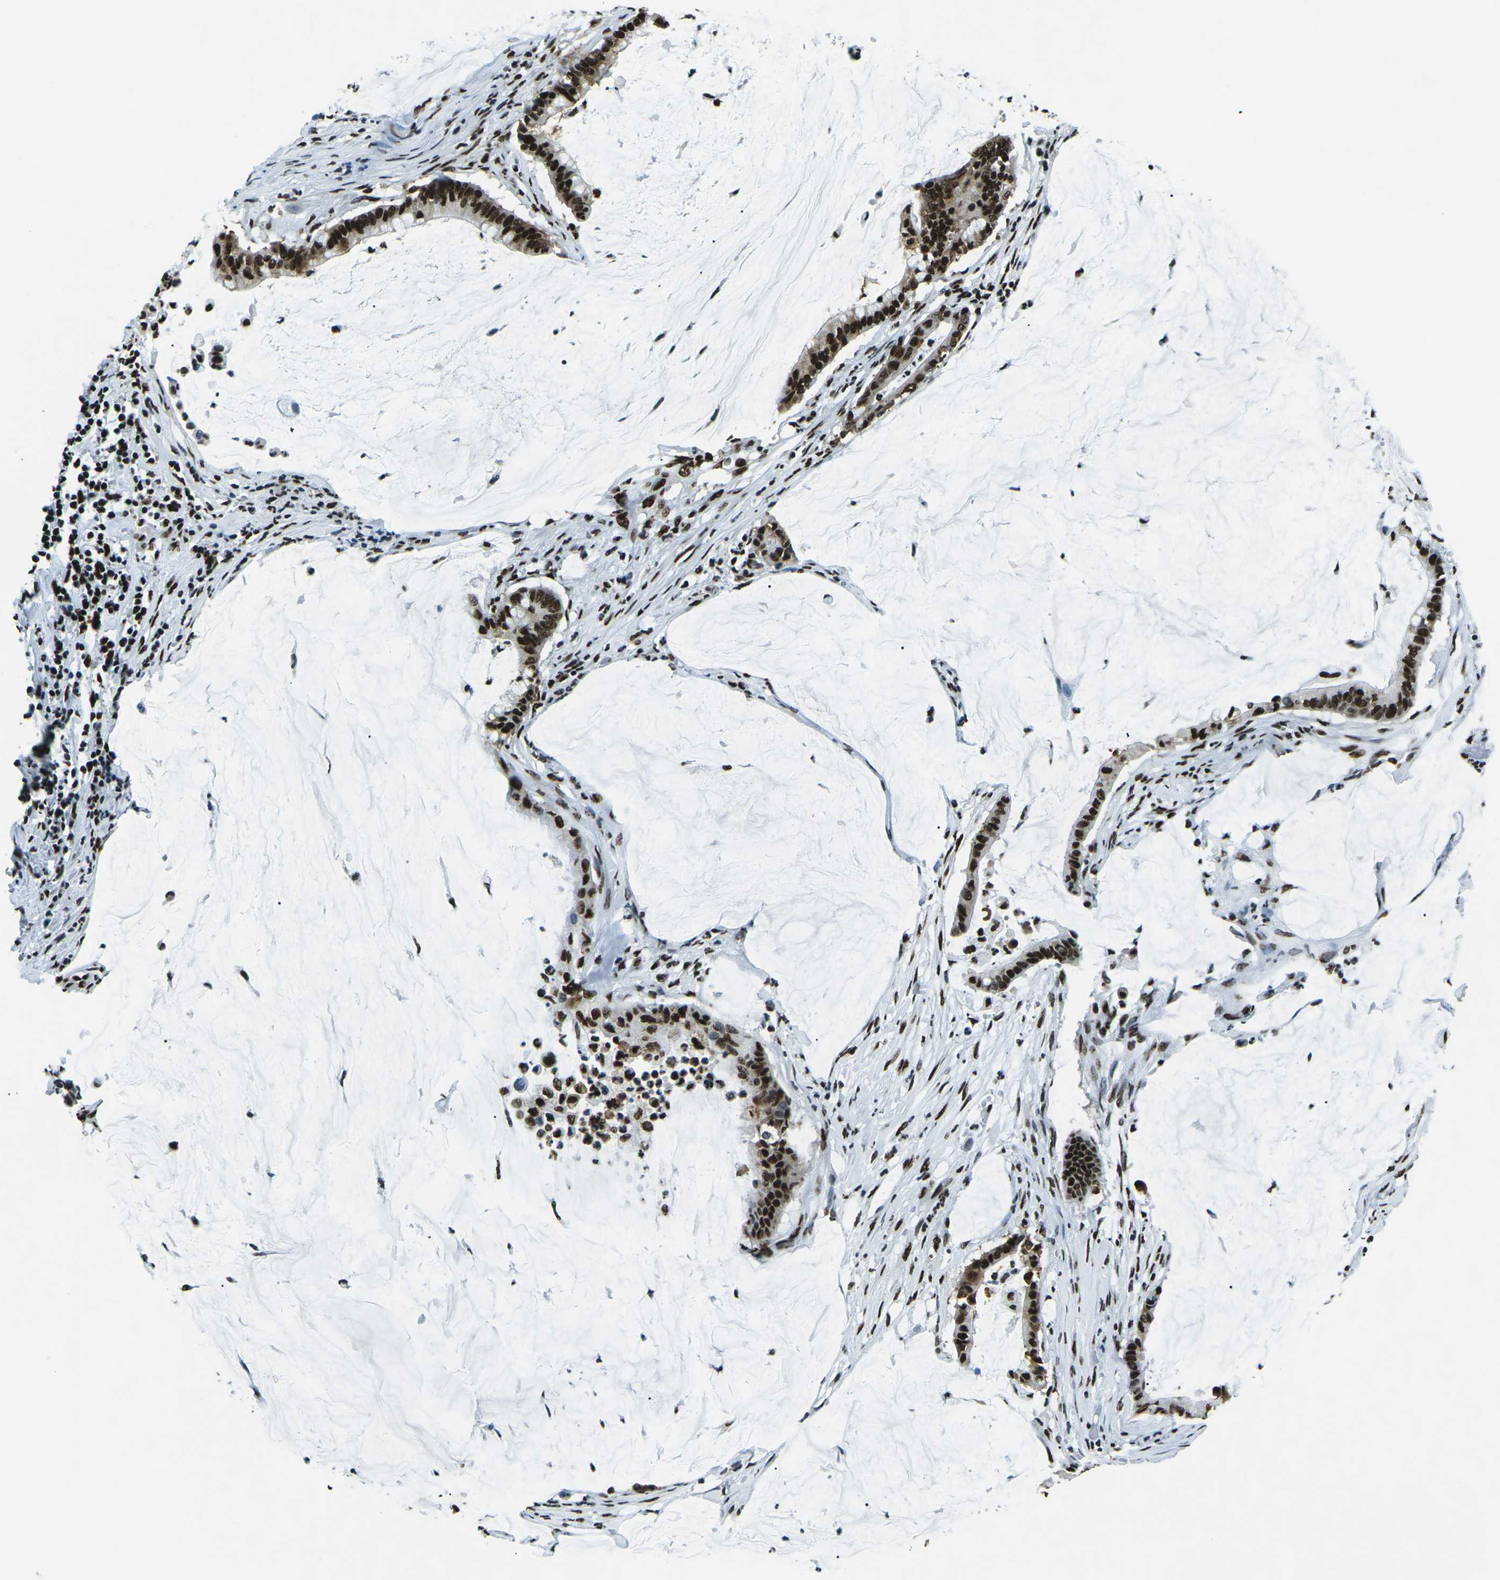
{"staining": {"intensity": "strong", "quantity": ">75%", "location": "nuclear"}, "tissue": "pancreatic cancer", "cell_type": "Tumor cells", "image_type": "cancer", "snomed": [{"axis": "morphology", "description": "Adenocarcinoma, NOS"}, {"axis": "topography", "description": "Pancreas"}], "caption": "This histopathology image demonstrates immunohistochemistry staining of pancreatic adenocarcinoma, with high strong nuclear expression in approximately >75% of tumor cells.", "gene": "HNRNPL", "patient": {"sex": "male", "age": 41}}